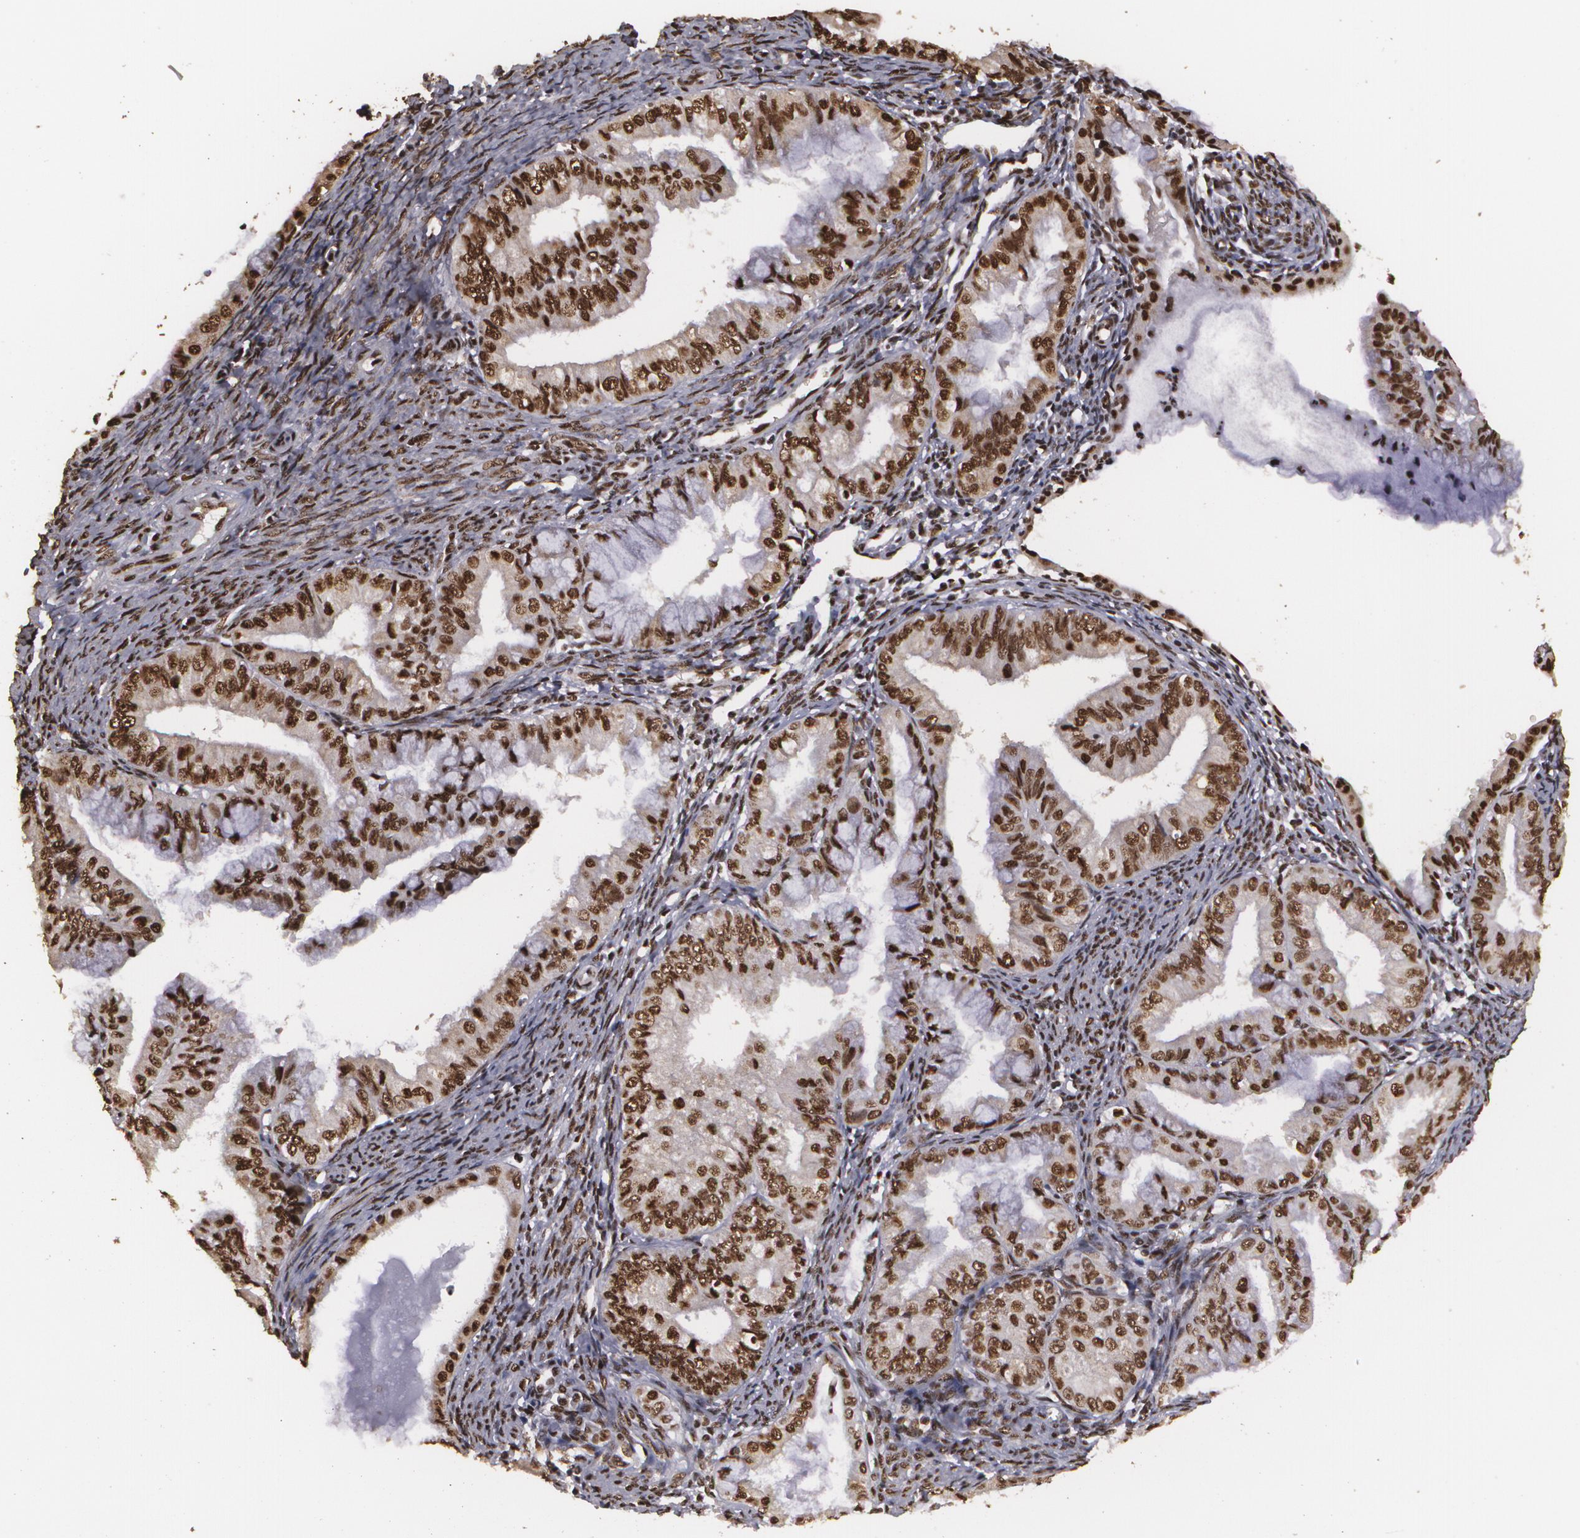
{"staining": {"intensity": "strong", "quantity": ">75%", "location": "cytoplasmic/membranous,nuclear"}, "tissue": "endometrial cancer", "cell_type": "Tumor cells", "image_type": "cancer", "snomed": [{"axis": "morphology", "description": "Adenocarcinoma, NOS"}, {"axis": "topography", "description": "Endometrium"}], "caption": "Adenocarcinoma (endometrial) stained with DAB immunohistochemistry reveals high levels of strong cytoplasmic/membranous and nuclear expression in approximately >75% of tumor cells. Nuclei are stained in blue.", "gene": "RCOR1", "patient": {"sex": "female", "age": 76}}